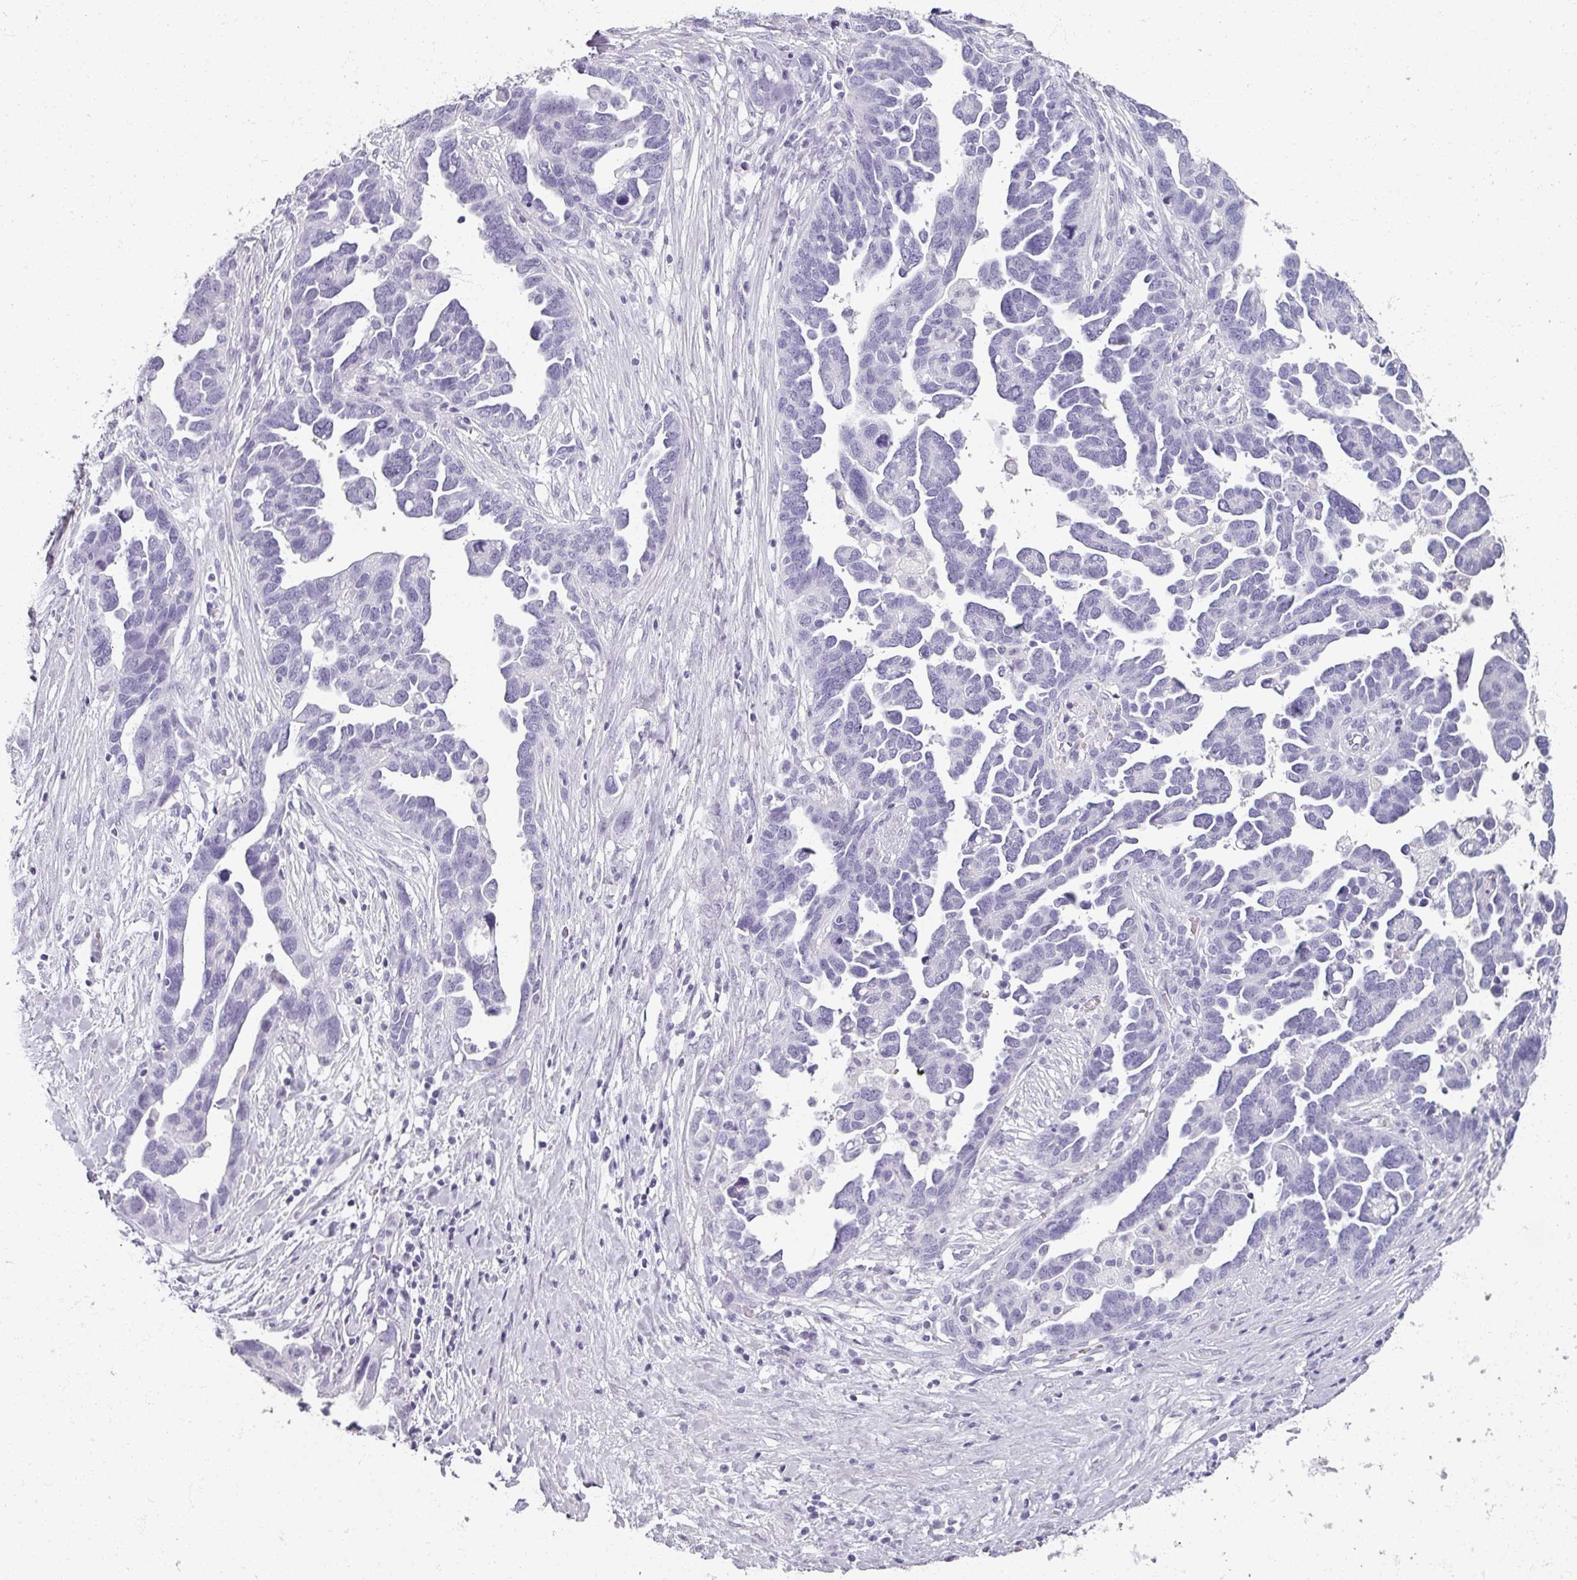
{"staining": {"intensity": "negative", "quantity": "none", "location": "none"}, "tissue": "ovarian cancer", "cell_type": "Tumor cells", "image_type": "cancer", "snomed": [{"axis": "morphology", "description": "Cystadenocarcinoma, serous, NOS"}, {"axis": "topography", "description": "Ovary"}], "caption": "Human ovarian cancer (serous cystadenocarcinoma) stained for a protein using immunohistochemistry demonstrates no expression in tumor cells.", "gene": "REG3G", "patient": {"sex": "female", "age": 54}}